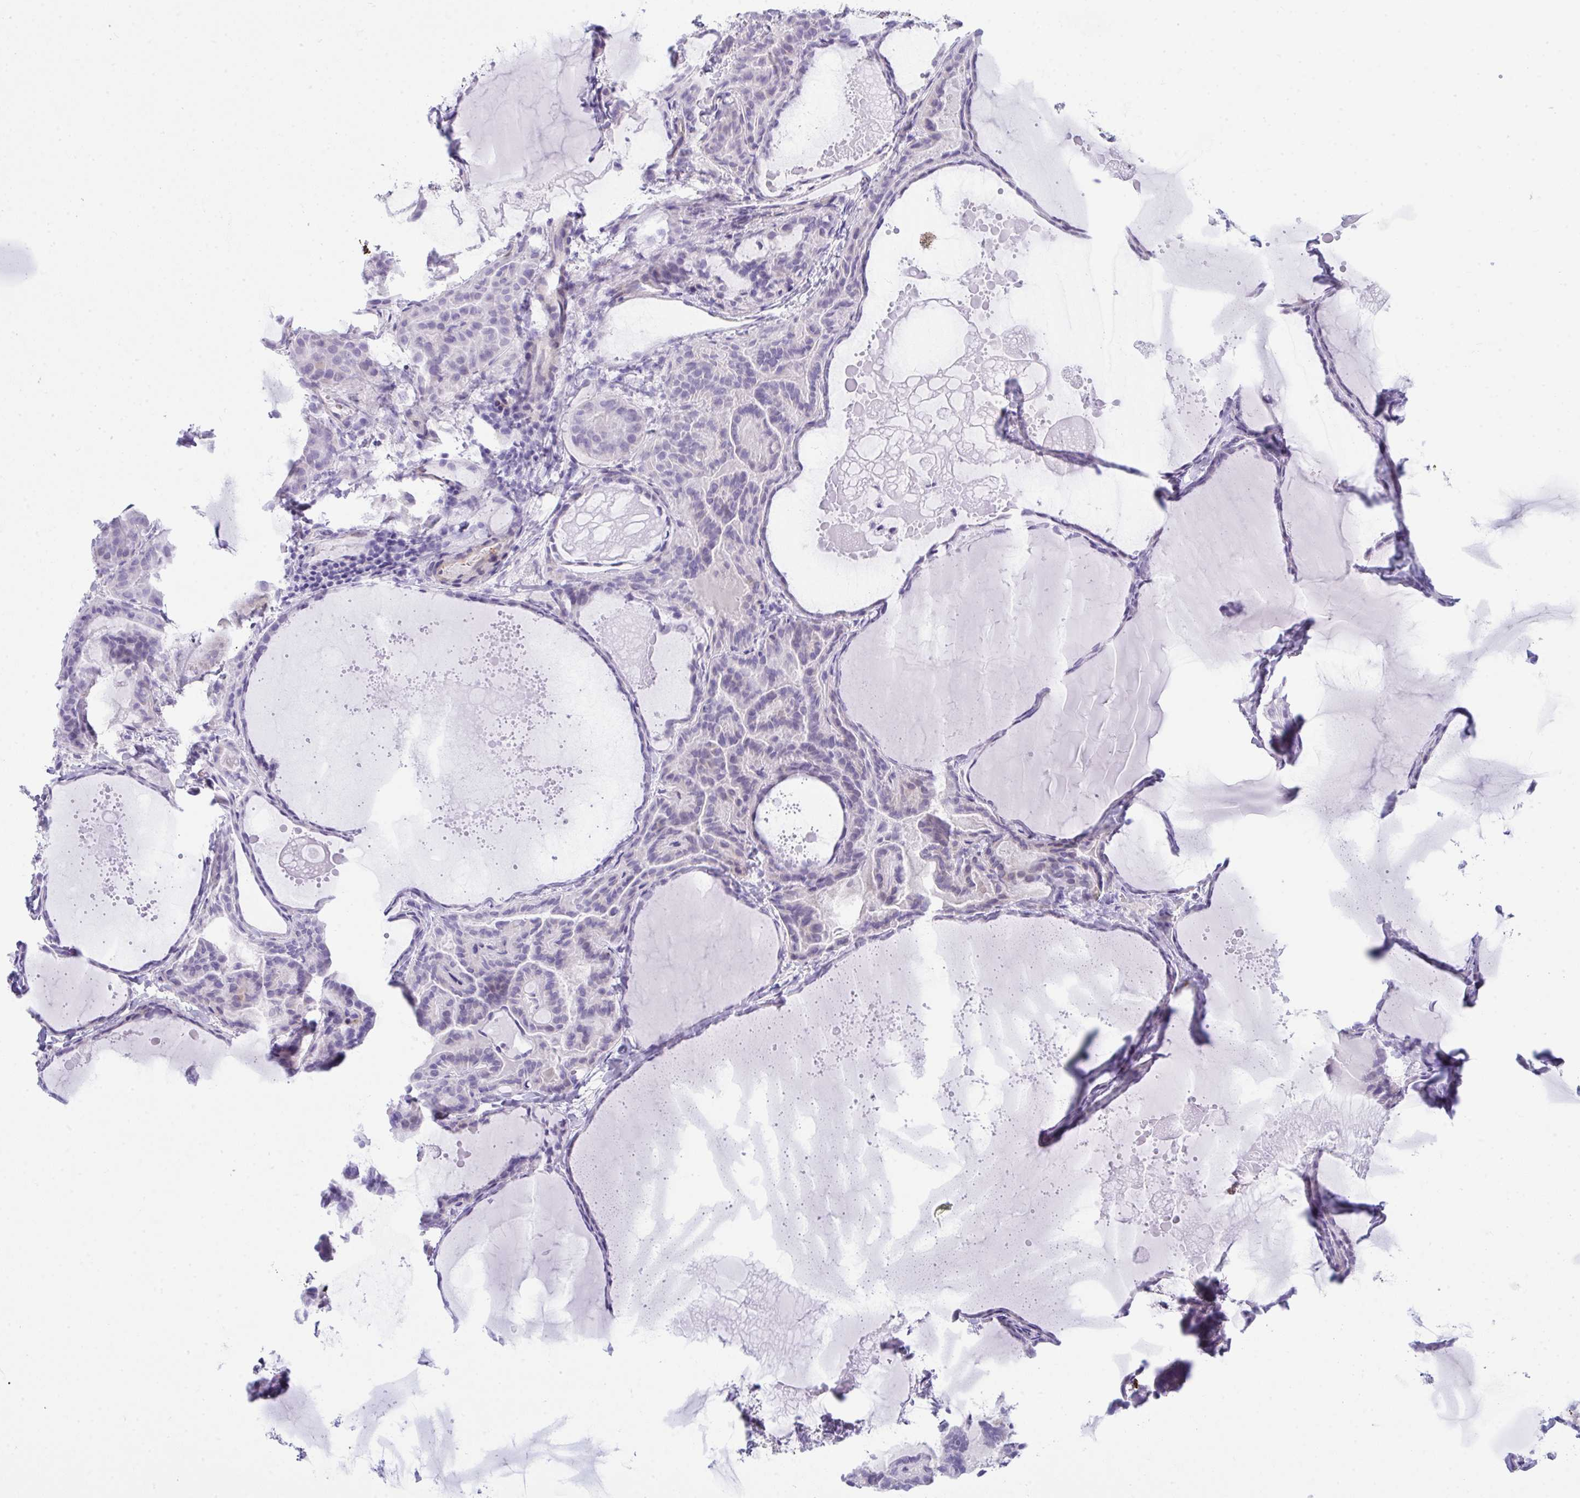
{"staining": {"intensity": "negative", "quantity": "none", "location": "none"}, "tissue": "thyroid cancer", "cell_type": "Tumor cells", "image_type": "cancer", "snomed": [{"axis": "morphology", "description": "Papillary adenocarcinoma, NOS"}, {"axis": "topography", "description": "Thyroid gland"}], "caption": "High magnification brightfield microscopy of papillary adenocarcinoma (thyroid) stained with DAB (brown) and counterstained with hematoxylin (blue): tumor cells show no significant expression.", "gene": "SLC35B1", "patient": {"sex": "female", "age": 46}}